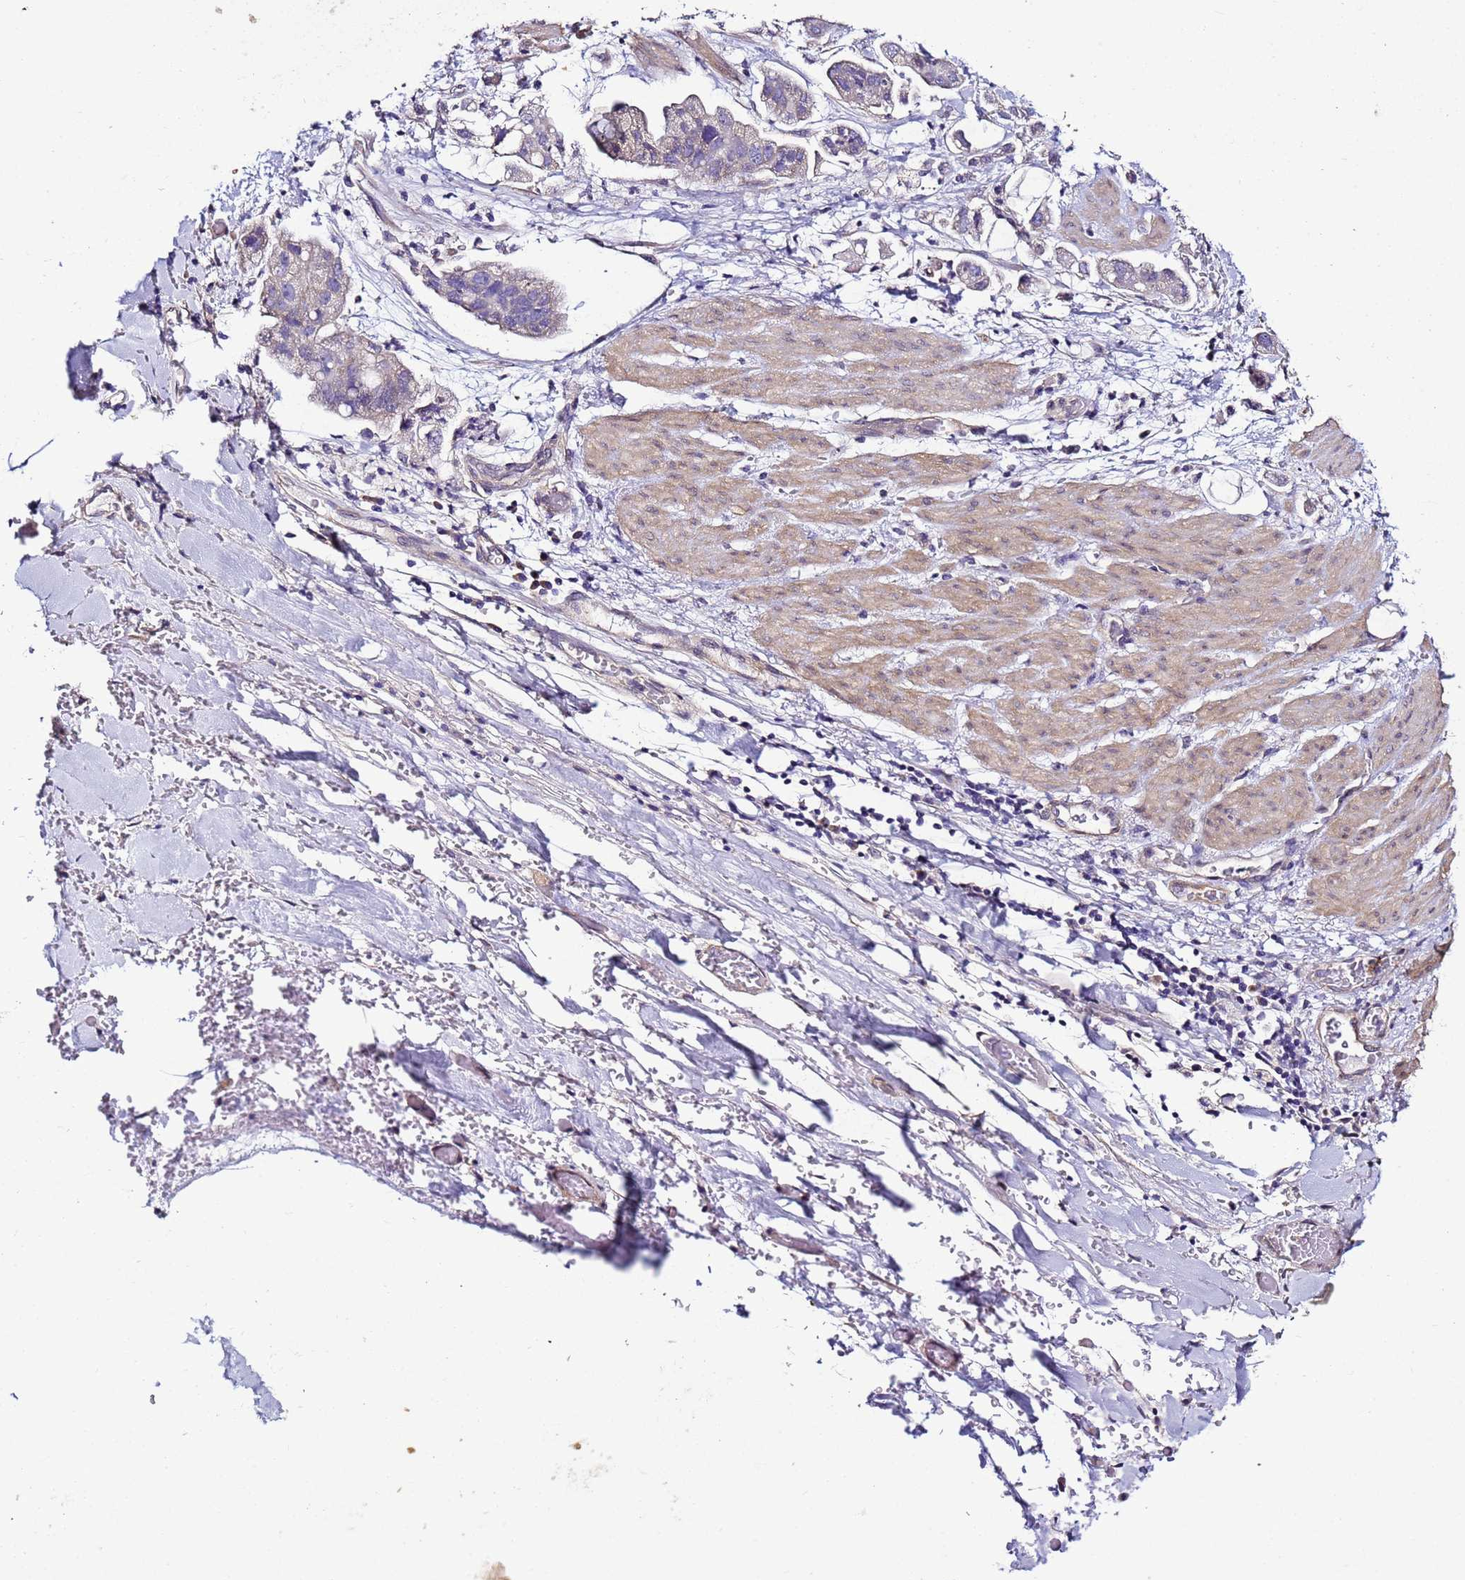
{"staining": {"intensity": "weak", "quantity": "<25%", "location": "cytoplasmic/membranous"}, "tissue": "stomach cancer", "cell_type": "Tumor cells", "image_type": "cancer", "snomed": [{"axis": "morphology", "description": "Adenocarcinoma, NOS"}, {"axis": "topography", "description": "Stomach"}], "caption": "The histopathology image exhibits no staining of tumor cells in stomach cancer (adenocarcinoma). (Immunohistochemistry, brightfield microscopy, high magnification).", "gene": "FAM166B", "patient": {"sex": "male", "age": 62}}